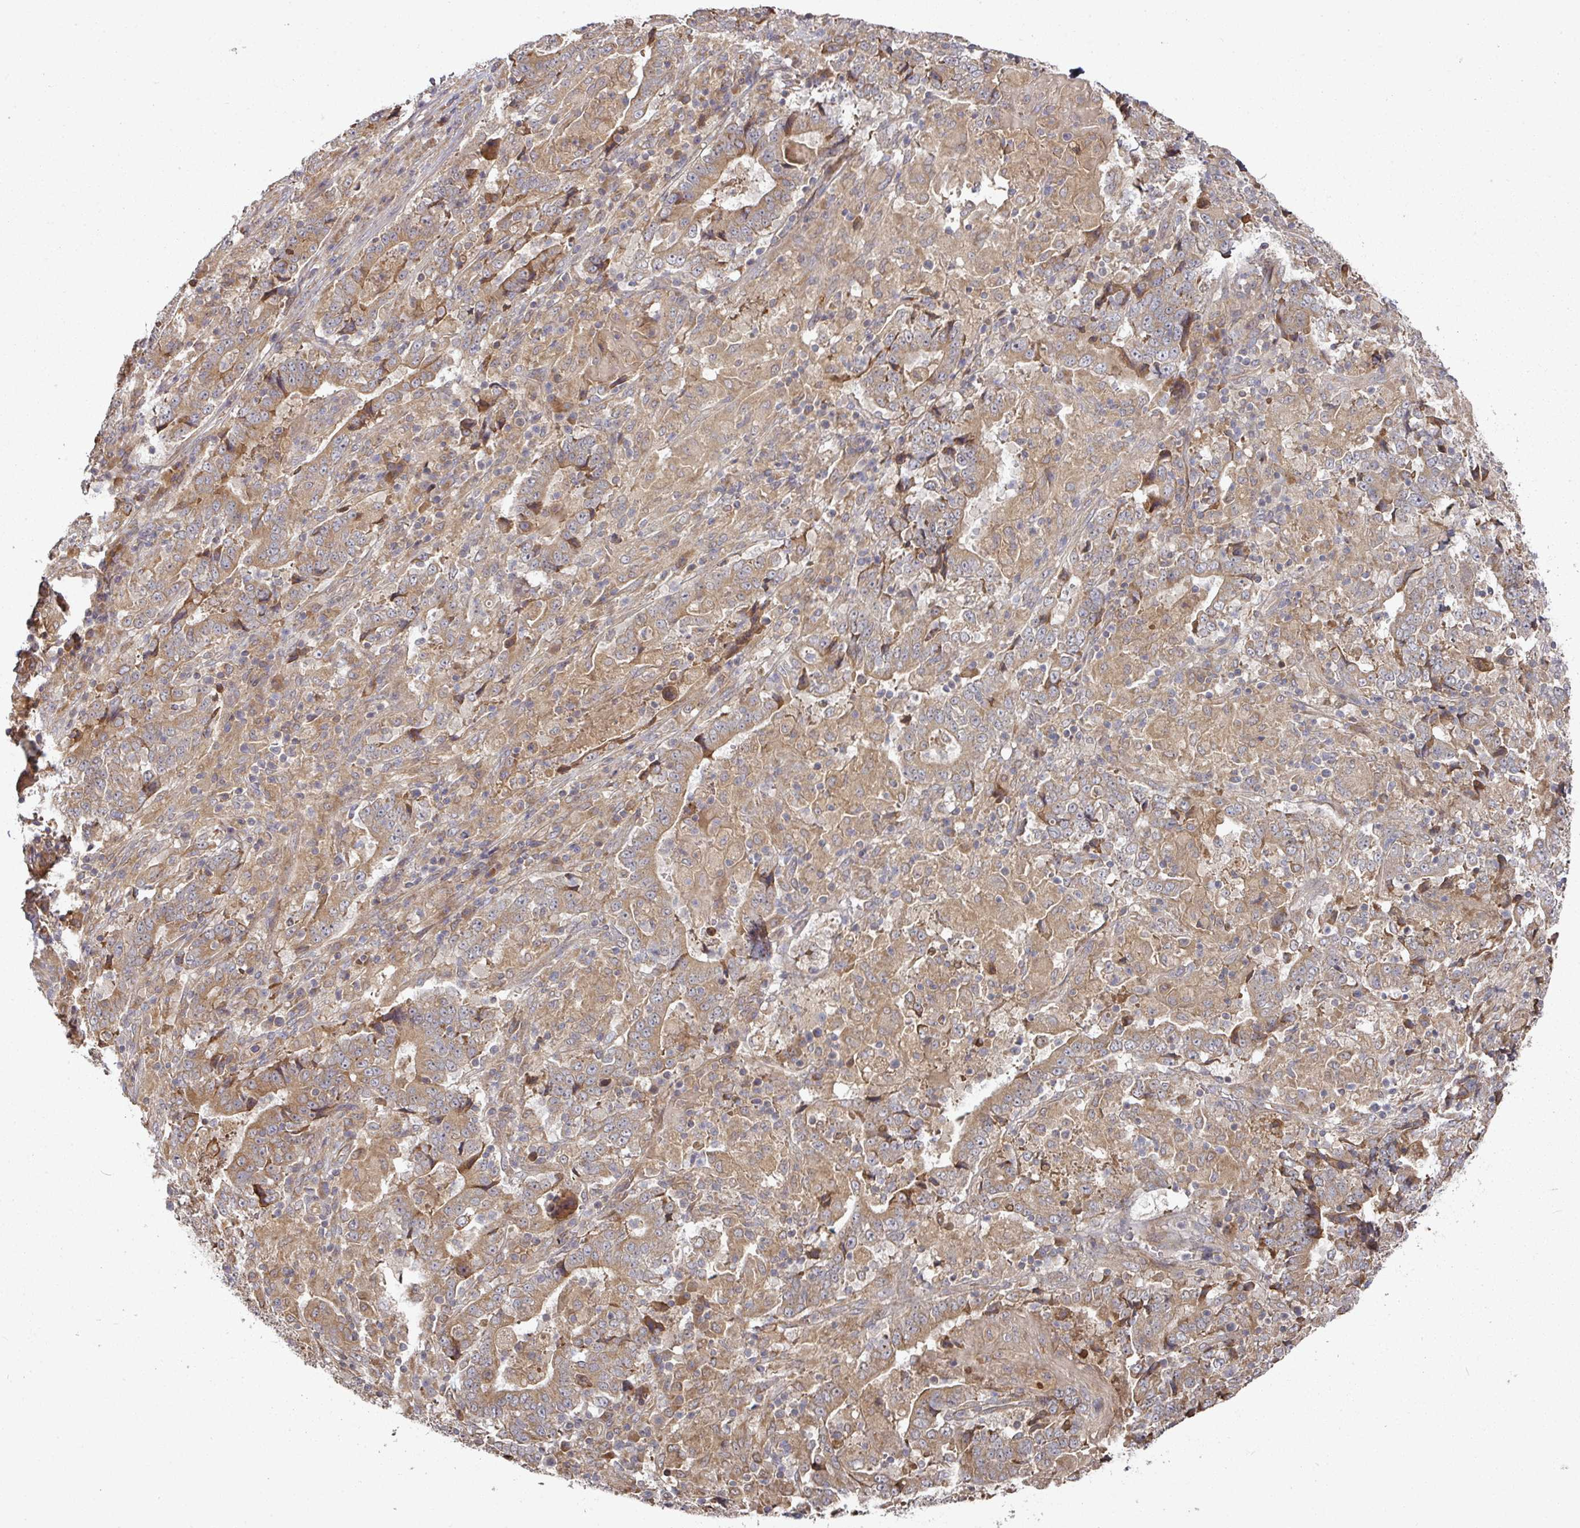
{"staining": {"intensity": "moderate", "quantity": ">75%", "location": "cytoplasmic/membranous"}, "tissue": "stomach cancer", "cell_type": "Tumor cells", "image_type": "cancer", "snomed": [{"axis": "morphology", "description": "Normal tissue, NOS"}, {"axis": "morphology", "description": "Adenocarcinoma, NOS"}, {"axis": "topography", "description": "Stomach, upper"}, {"axis": "topography", "description": "Stomach"}], "caption": "This photomicrograph displays stomach cancer stained with immunohistochemistry to label a protein in brown. The cytoplasmic/membranous of tumor cells show moderate positivity for the protein. Nuclei are counter-stained blue.", "gene": "CEP95", "patient": {"sex": "male", "age": 59}}